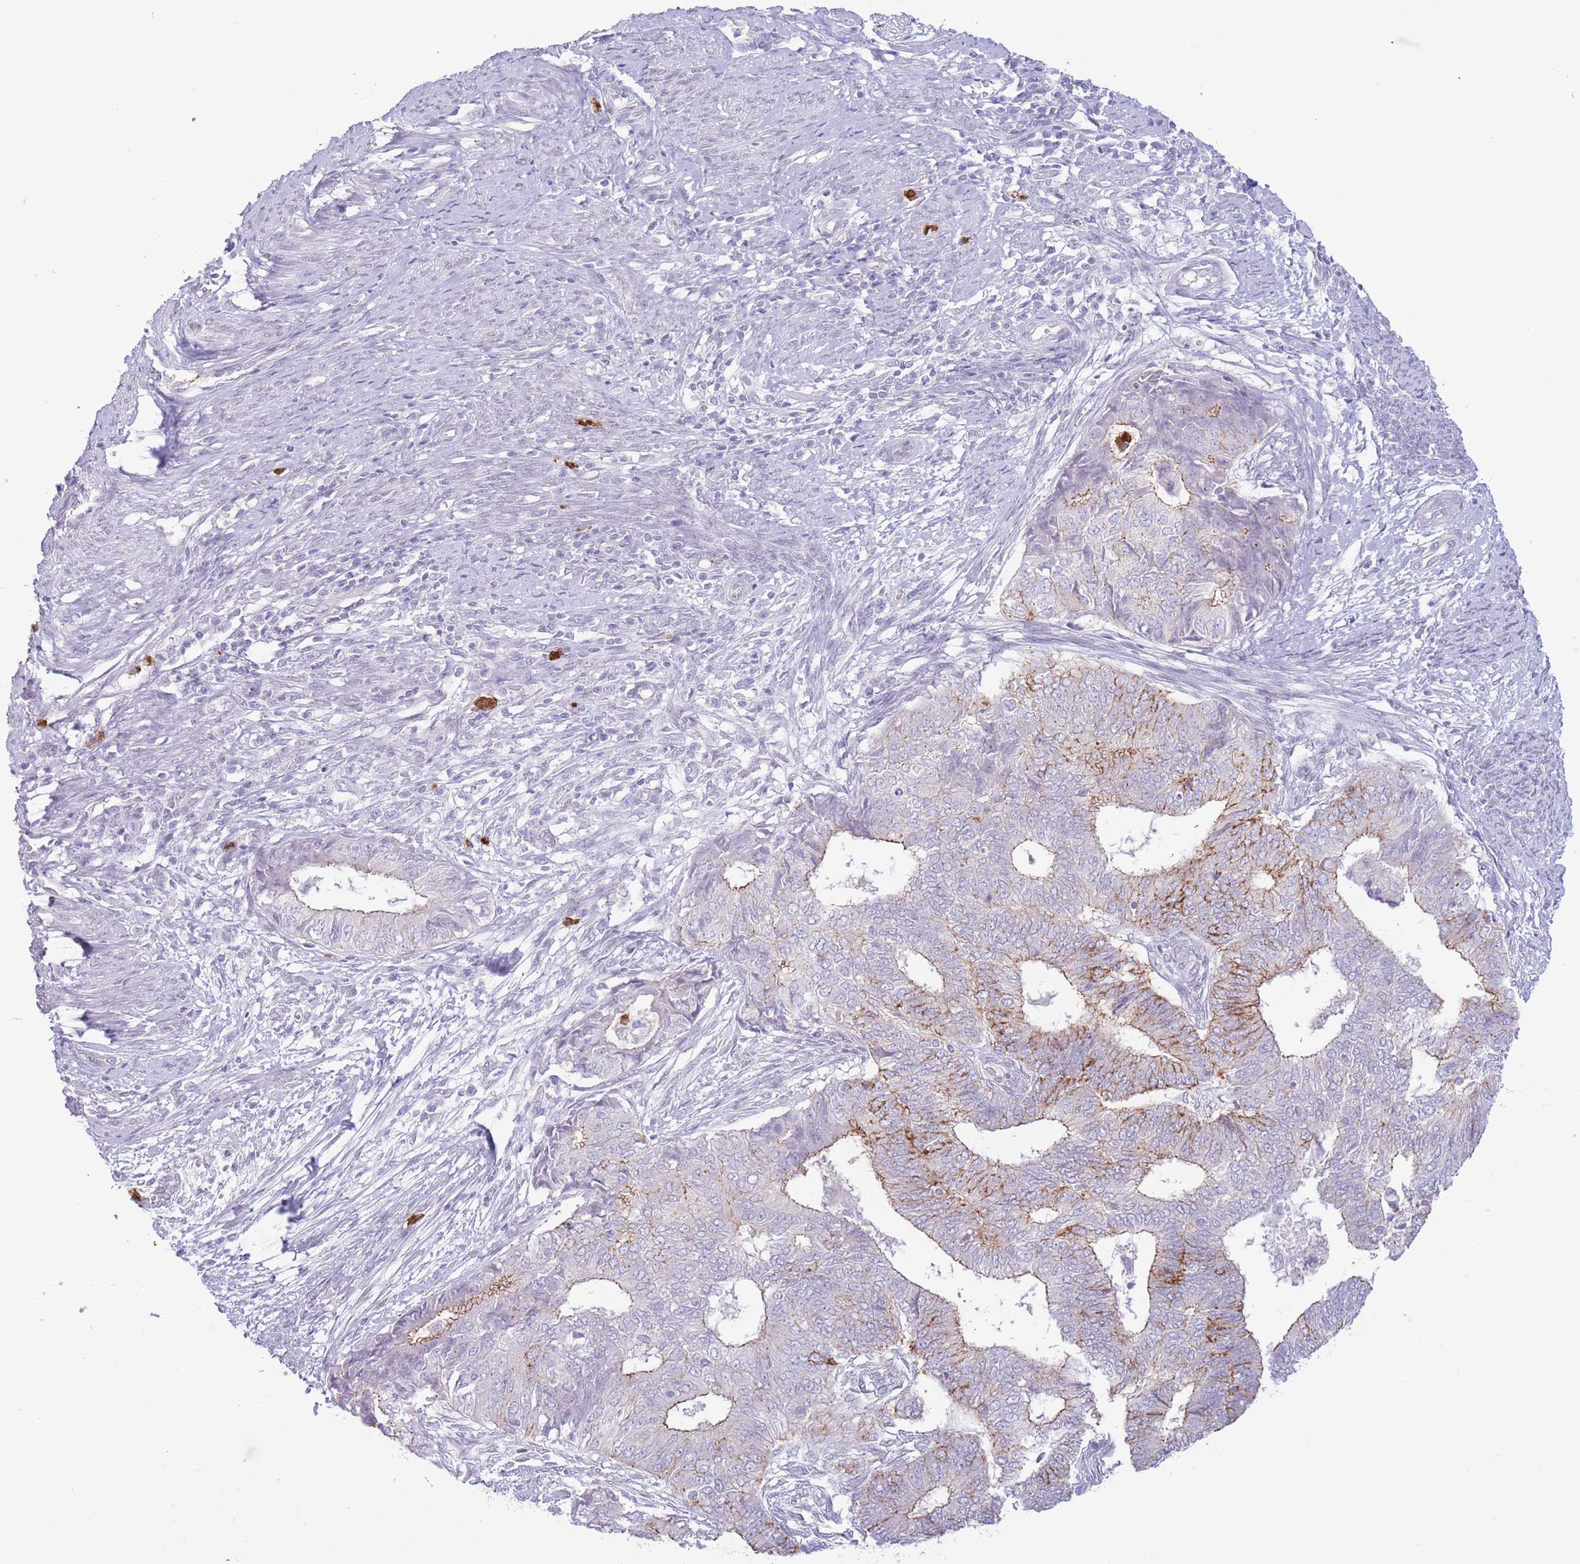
{"staining": {"intensity": "moderate", "quantity": "<25%", "location": "cytoplasmic/membranous"}, "tissue": "endometrial cancer", "cell_type": "Tumor cells", "image_type": "cancer", "snomed": [{"axis": "morphology", "description": "Adenocarcinoma, NOS"}, {"axis": "topography", "description": "Endometrium"}], "caption": "An image of human adenocarcinoma (endometrial) stained for a protein reveals moderate cytoplasmic/membranous brown staining in tumor cells. Nuclei are stained in blue.", "gene": "LCLAT1", "patient": {"sex": "female", "age": 62}}